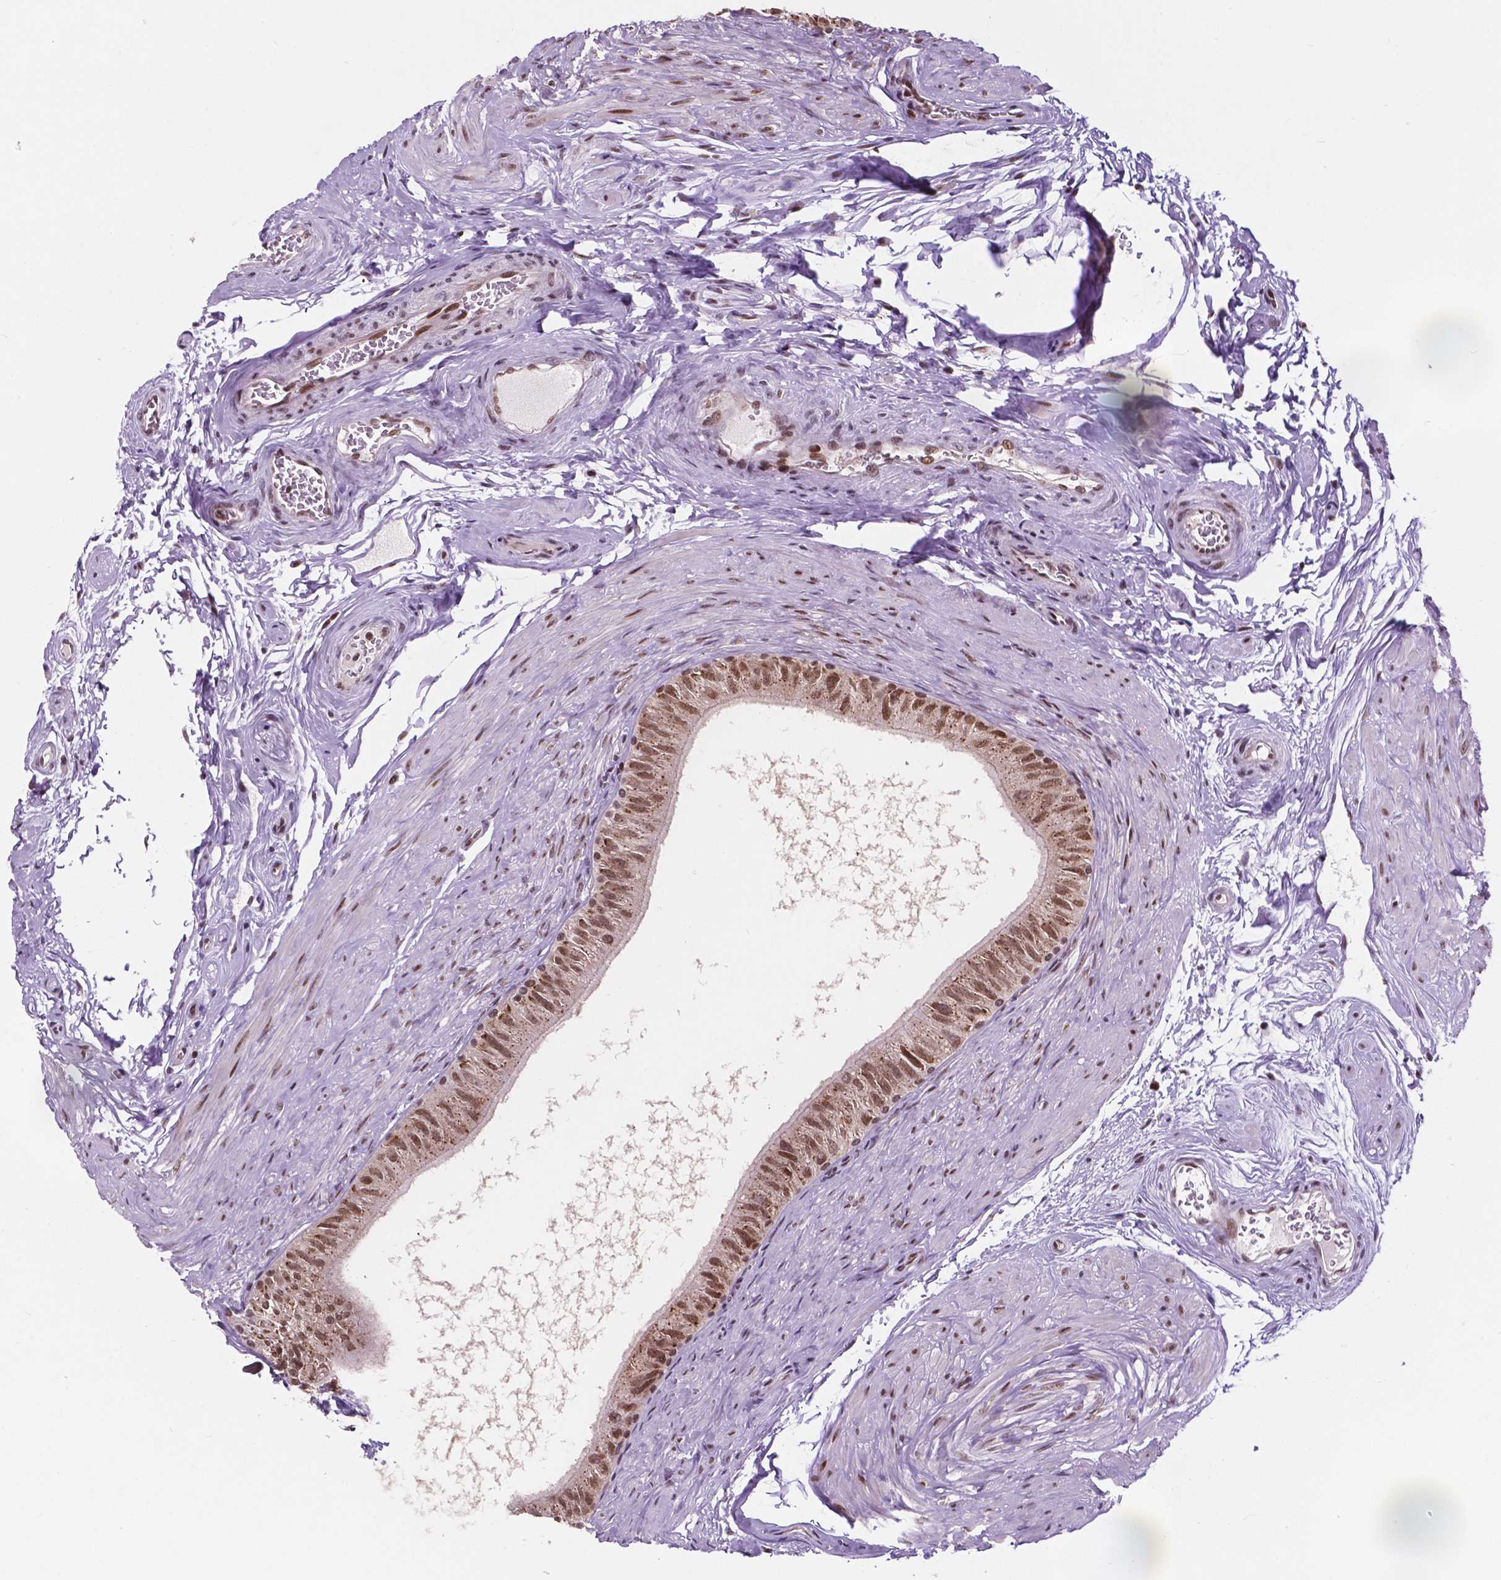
{"staining": {"intensity": "moderate", "quantity": ">75%", "location": "nuclear"}, "tissue": "epididymis", "cell_type": "Glandular cells", "image_type": "normal", "snomed": [{"axis": "morphology", "description": "Normal tissue, NOS"}, {"axis": "topography", "description": "Epididymis"}], "caption": "A brown stain labels moderate nuclear expression of a protein in glandular cells of normal human epididymis.", "gene": "PER2", "patient": {"sex": "male", "age": 36}}